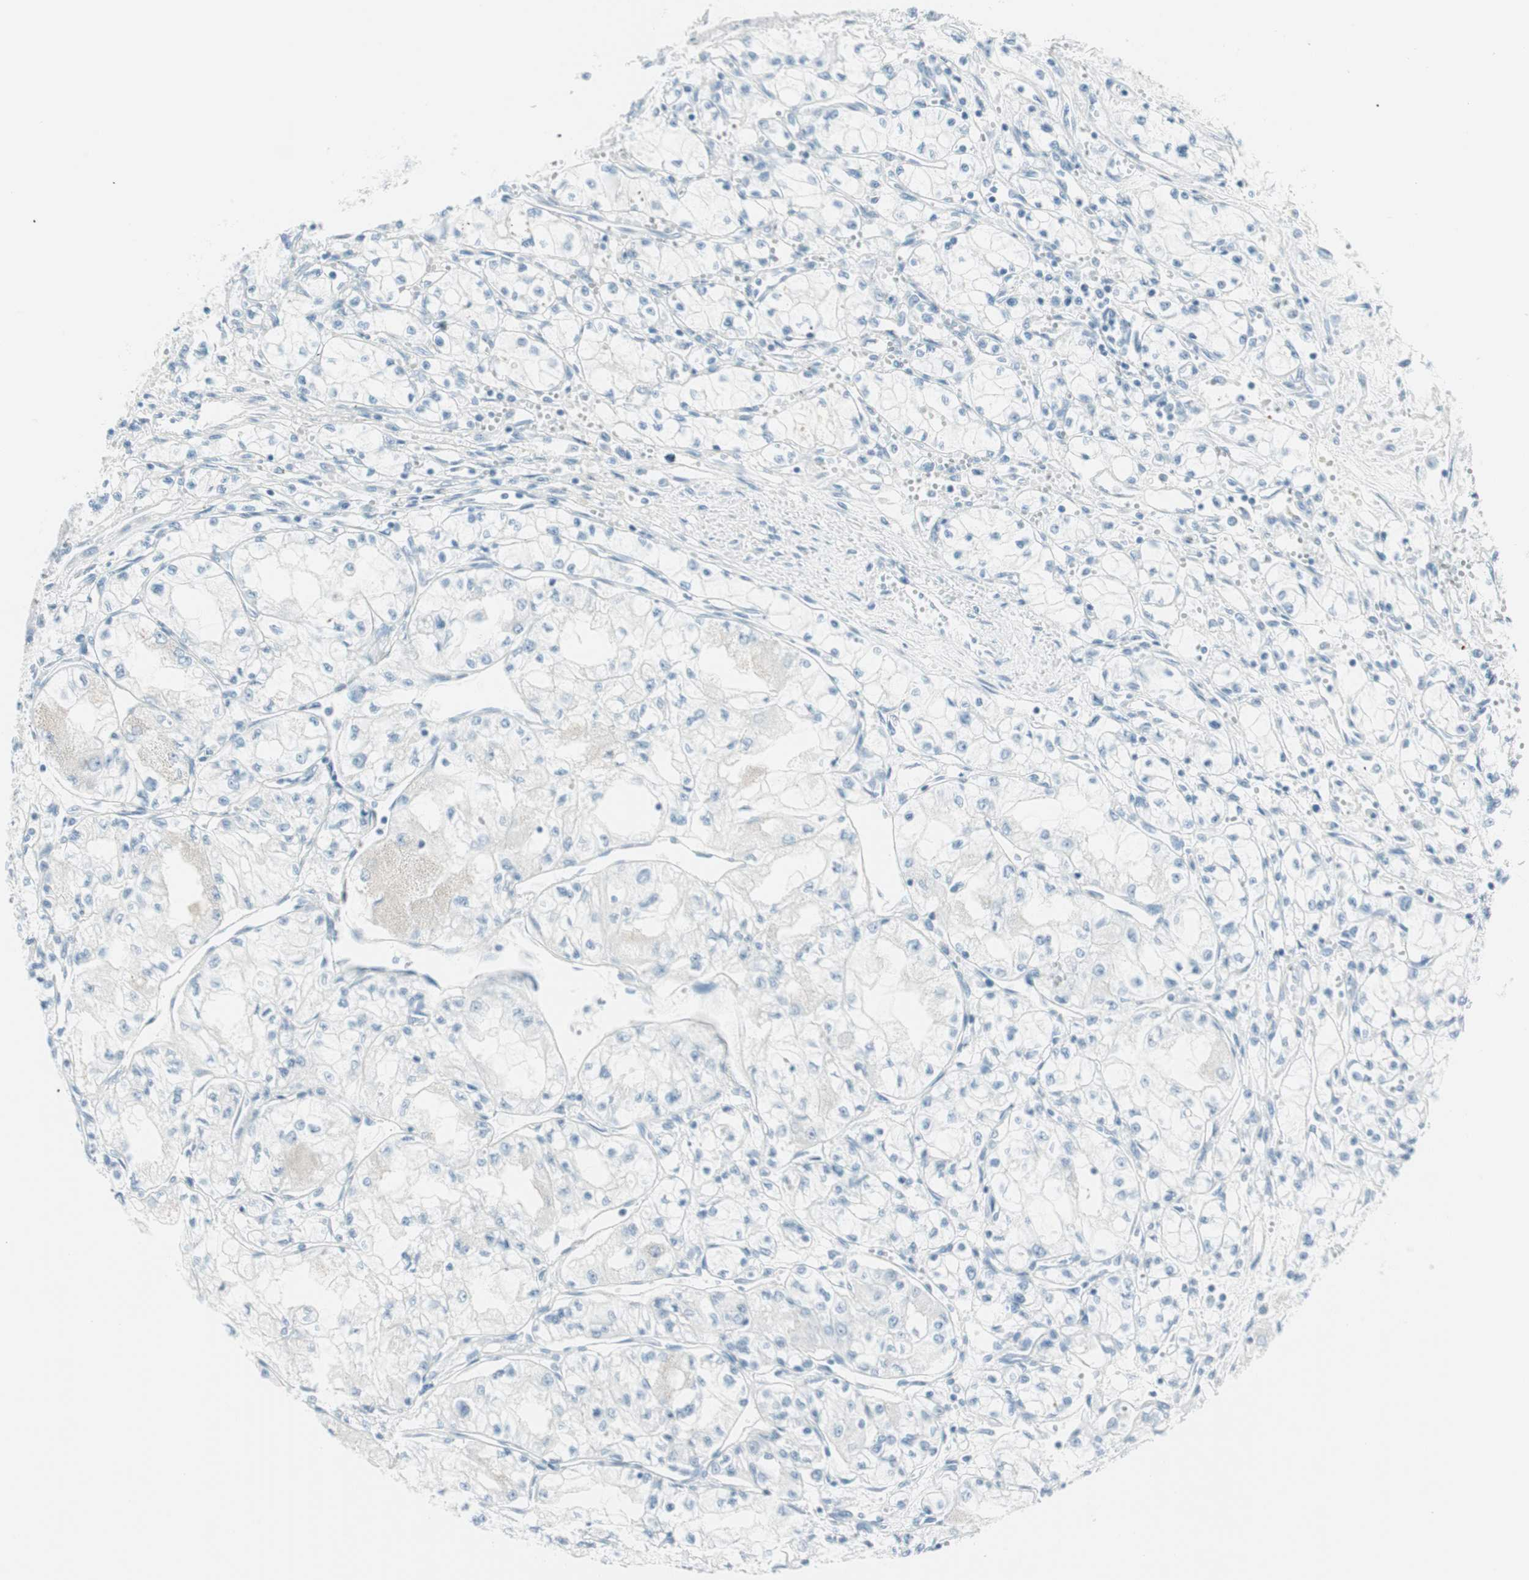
{"staining": {"intensity": "negative", "quantity": "none", "location": "none"}, "tissue": "renal cancer", "cell_type": "Tumor cells", "image_type": "cancer", "snomed": [{"axis": "morphology", "description": "Normal tissue, NOS"}, {"axis": "morphology", "description": "Adenocarcinoma, NOS"}, {"axis": "topography", "description": "Kidney"}], "caption": "Tumor cells show no significant protein positivity in renal cancer. Brightfield microscopy of IHC stained with DAB (3,3'-diaminobenzidine) (brown) and hematoxylin (blue), captured at high magnification.", "gene": "ITLN2", "patient": {"sex": "male", "age": 59}}